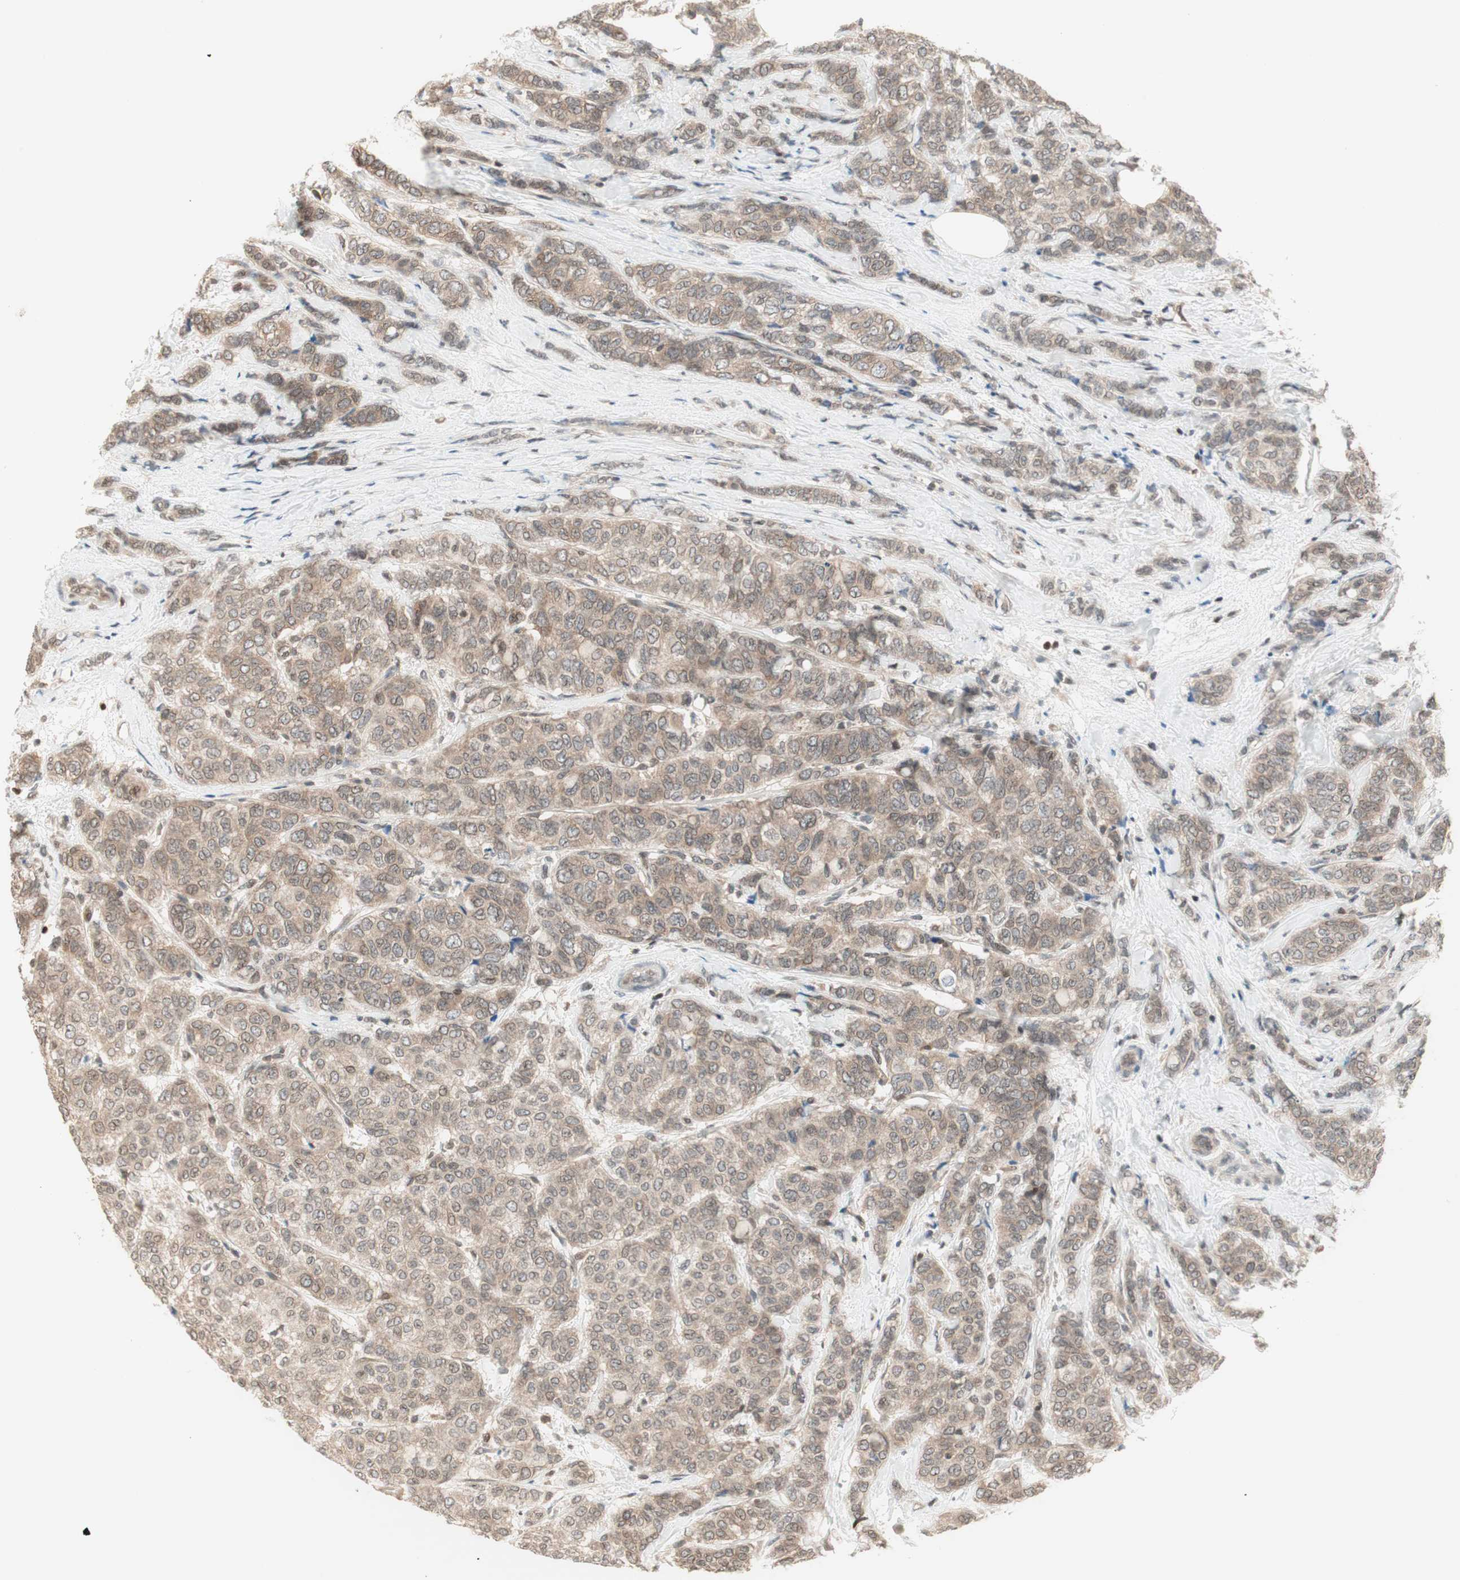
{"staining": {"intensity": "weak", "quantity": ">75%", "location": "cytoplasmic/membranous"}, "tissue": "breast cancer", "cell_type": "Tumor cells", "image_type": "cancer", "snomed": [{"axis": "morphology", "description": "Lobular carcinoma"}, {"axis": "topography", "description": "Breast"}], "caption": "Tumor cells reveal weak cytoplasmic/membranous staining in approximately >75% of cells in breast cancer (lobular carcinoma).", "gene": "UBE2I", "patient": {"sex": "female", "age": 60}}